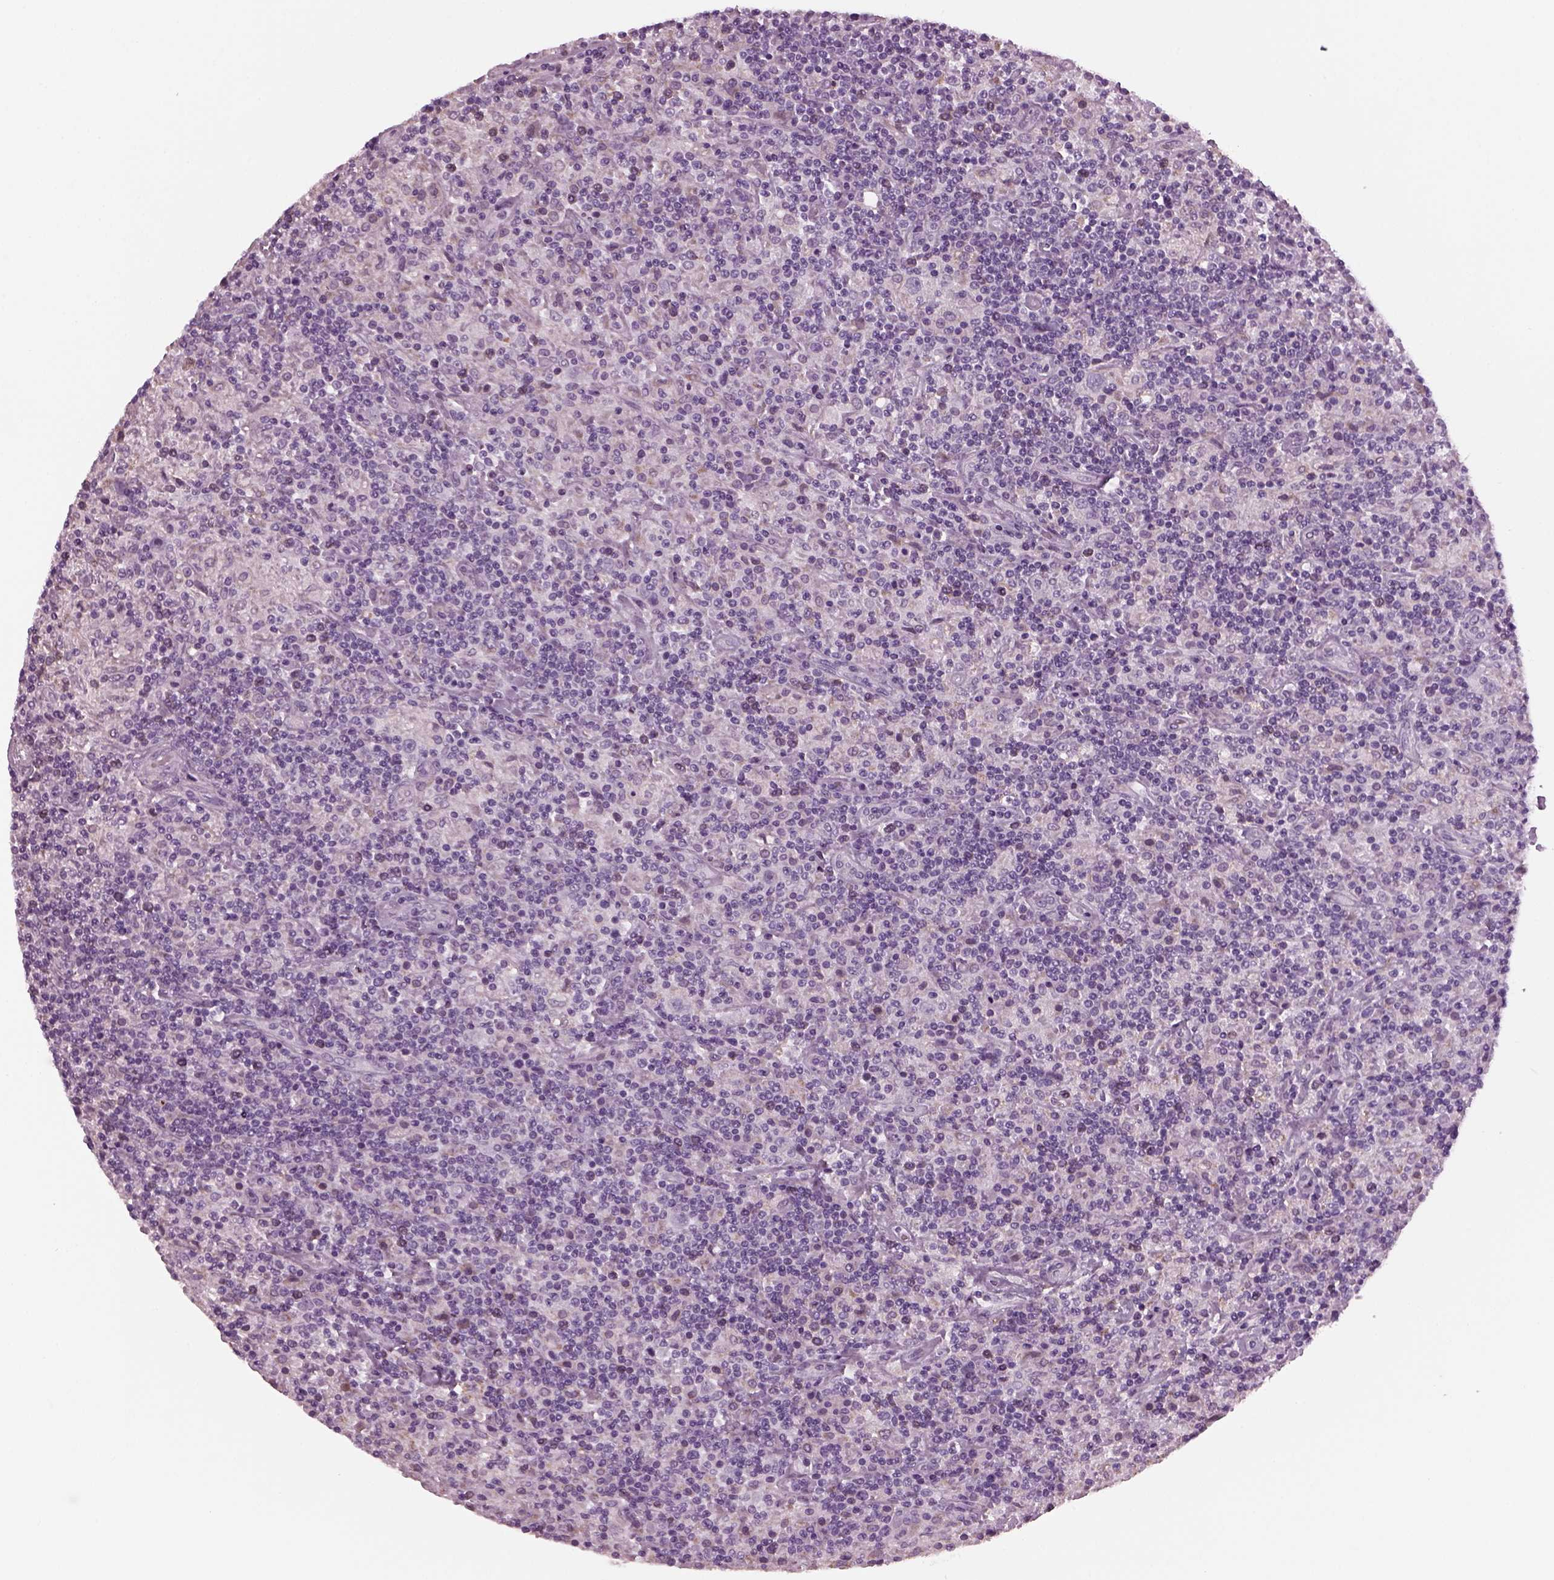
{"staining": {"intensity": "negative", "quantity": "none", "location": "none"}, "tissue": "lymphoma", "cell_type": "Tumor cells", "image_type": "cancer", "snomed": [{"axis": "morphology", "description": "Hodgkin's disease, NOS"}, {"axis": "topography", "description": "Lymph node"}], "caption": "Immunohistochemical staining of lymphoma demonstrates no significant expression in tumor cells. (DAB (3,3'-diaminobenzidine) immunohistochemistry with hematoxylin counter stain).", "gene": "PRR9", "patient": {"sex": "male", "age": 70}}